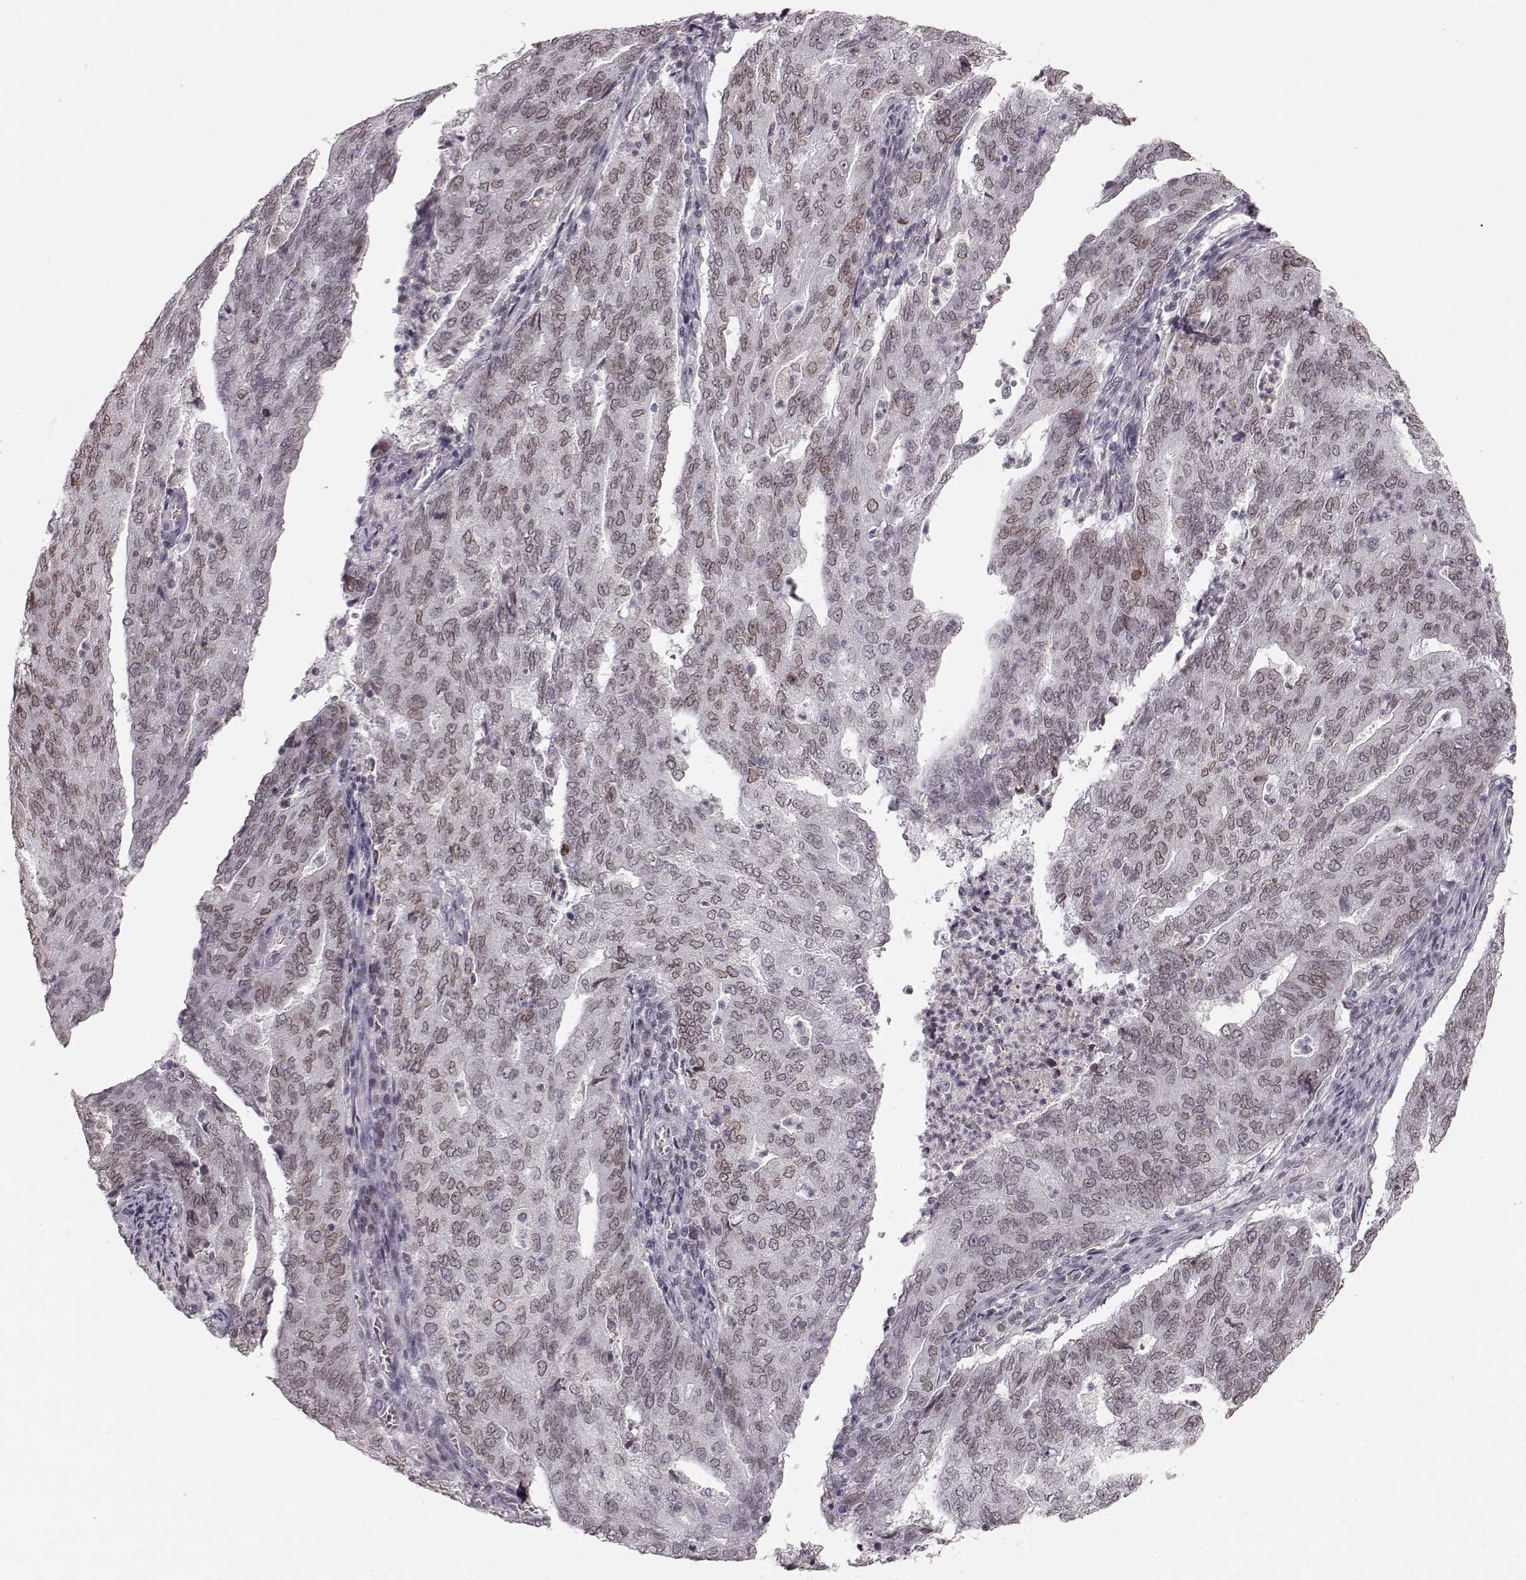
{"staining": {"intensity": "weak", "quantity": ">75%", "location": "cytoplasmic/membranous,nuclear"}, "tissue": "endometrial cancer", "cell_type": "Tumor cells", "image_type": "cancer", "snomed": [{"axis": "morphology", "description": "Adenocarcinoma, NOS"}, {"axis": "topography", "description": "Endometrium"}], "caption": "Adenocarcinoma (endometrial) stained with immunohistochemistry (IHC) reveals weak cytoplasmic/membranous and nuclear expression in approximately >75% of tumor cells.", "gene": "DCAF12", "patient": {"sex": "female", "age": 82}}